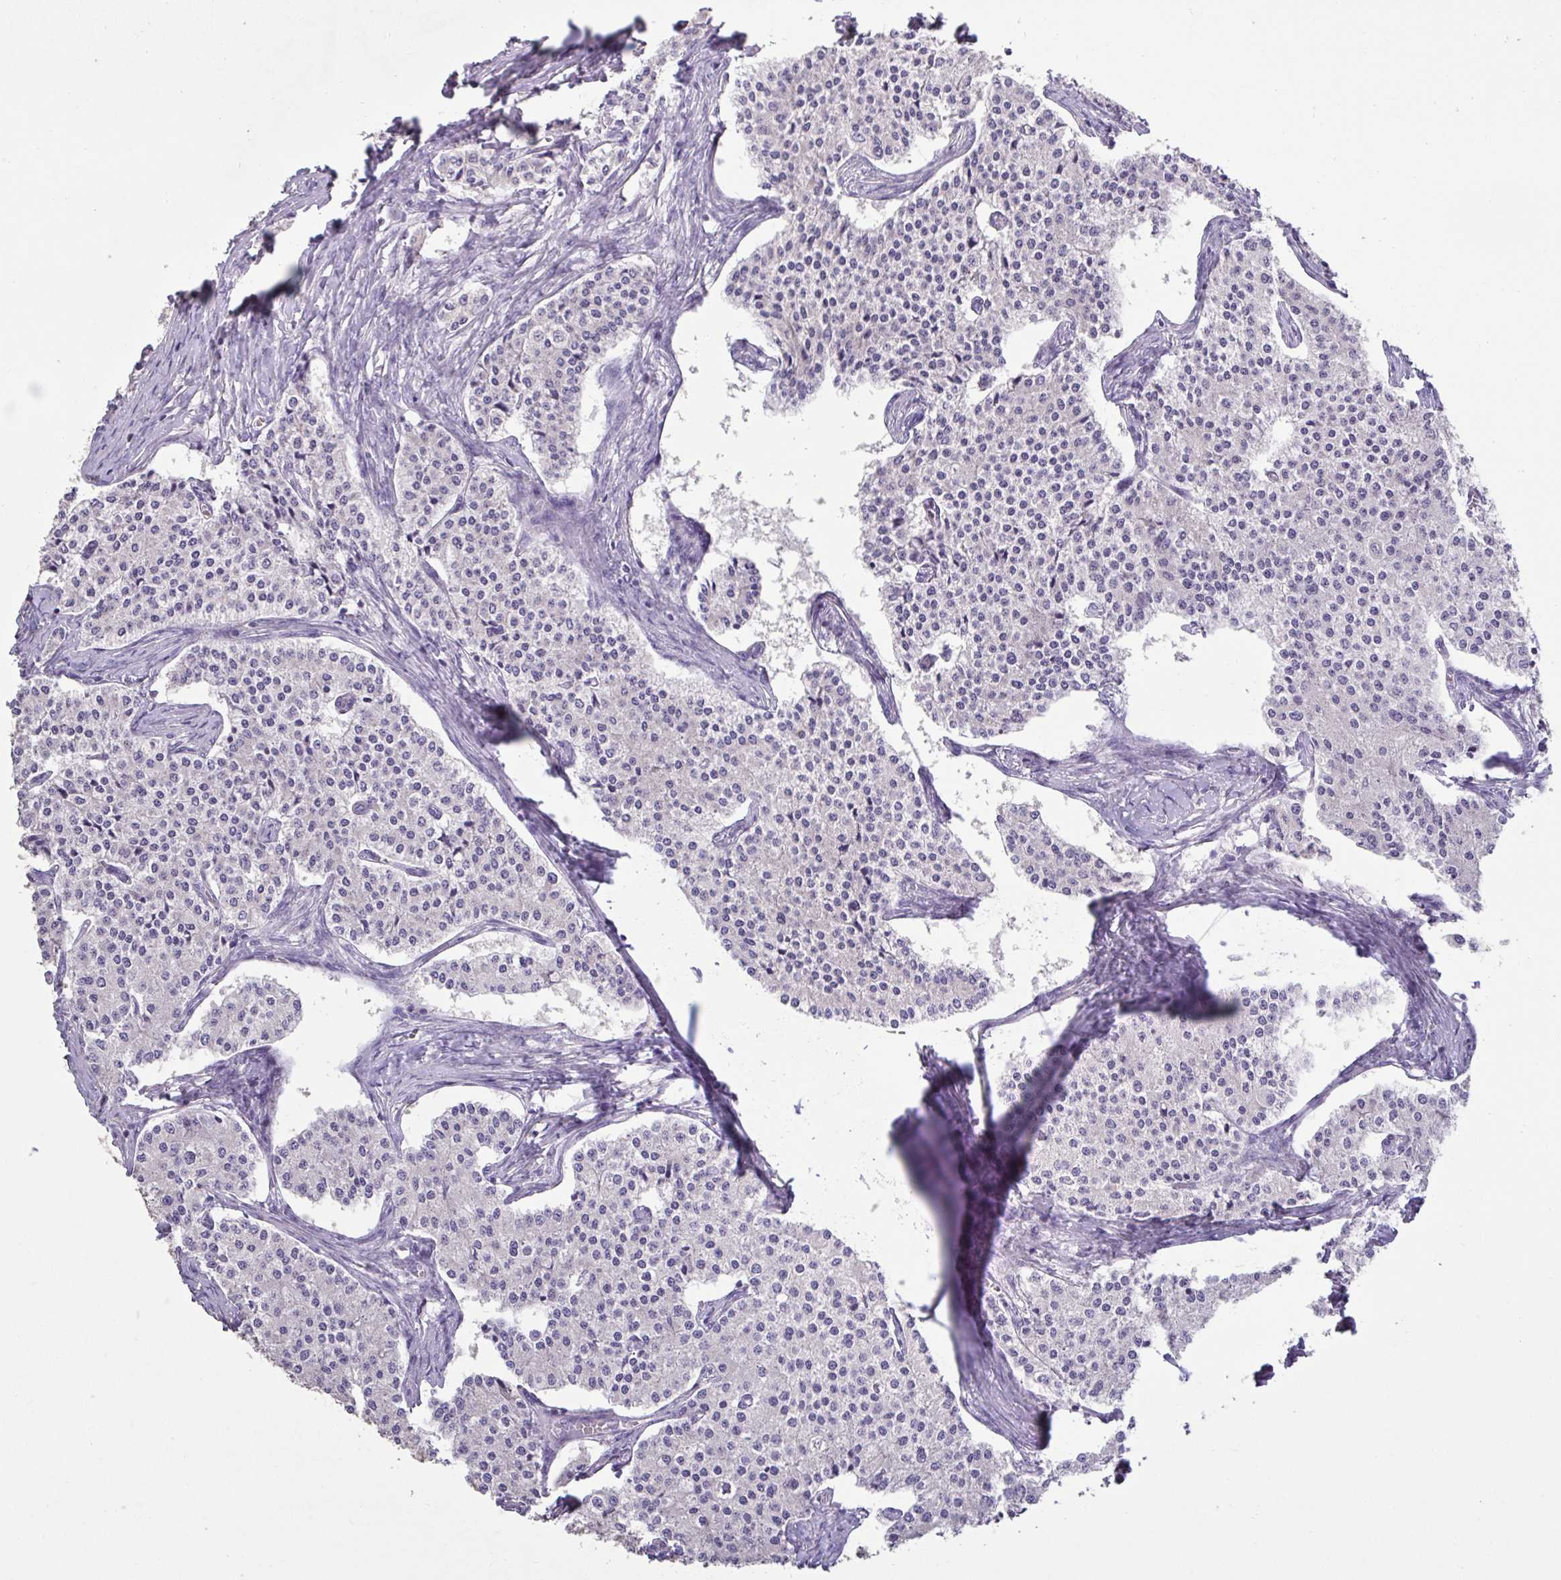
{"staining": {"intensity": "negative", "quantity": "none", "location": "none"}, "tissue": "carcinoid", "cell_type": "Tumor cells", "image_type": "cancer", "snomed": [{"axis": "morphology", "description": "Carcinoid, malignant, NOS"}, {"axis": "topography", "description": "Colon"}], "caption": "IHC photomicrograph of neoplastic tissue: human carcinoid stained with DAB shows no significant protein expression in tumor cells. (DAB immunohistochemistry, high magnification).", "gene": "CHMP5", "patient": {"sex": "female", "age": 52}}